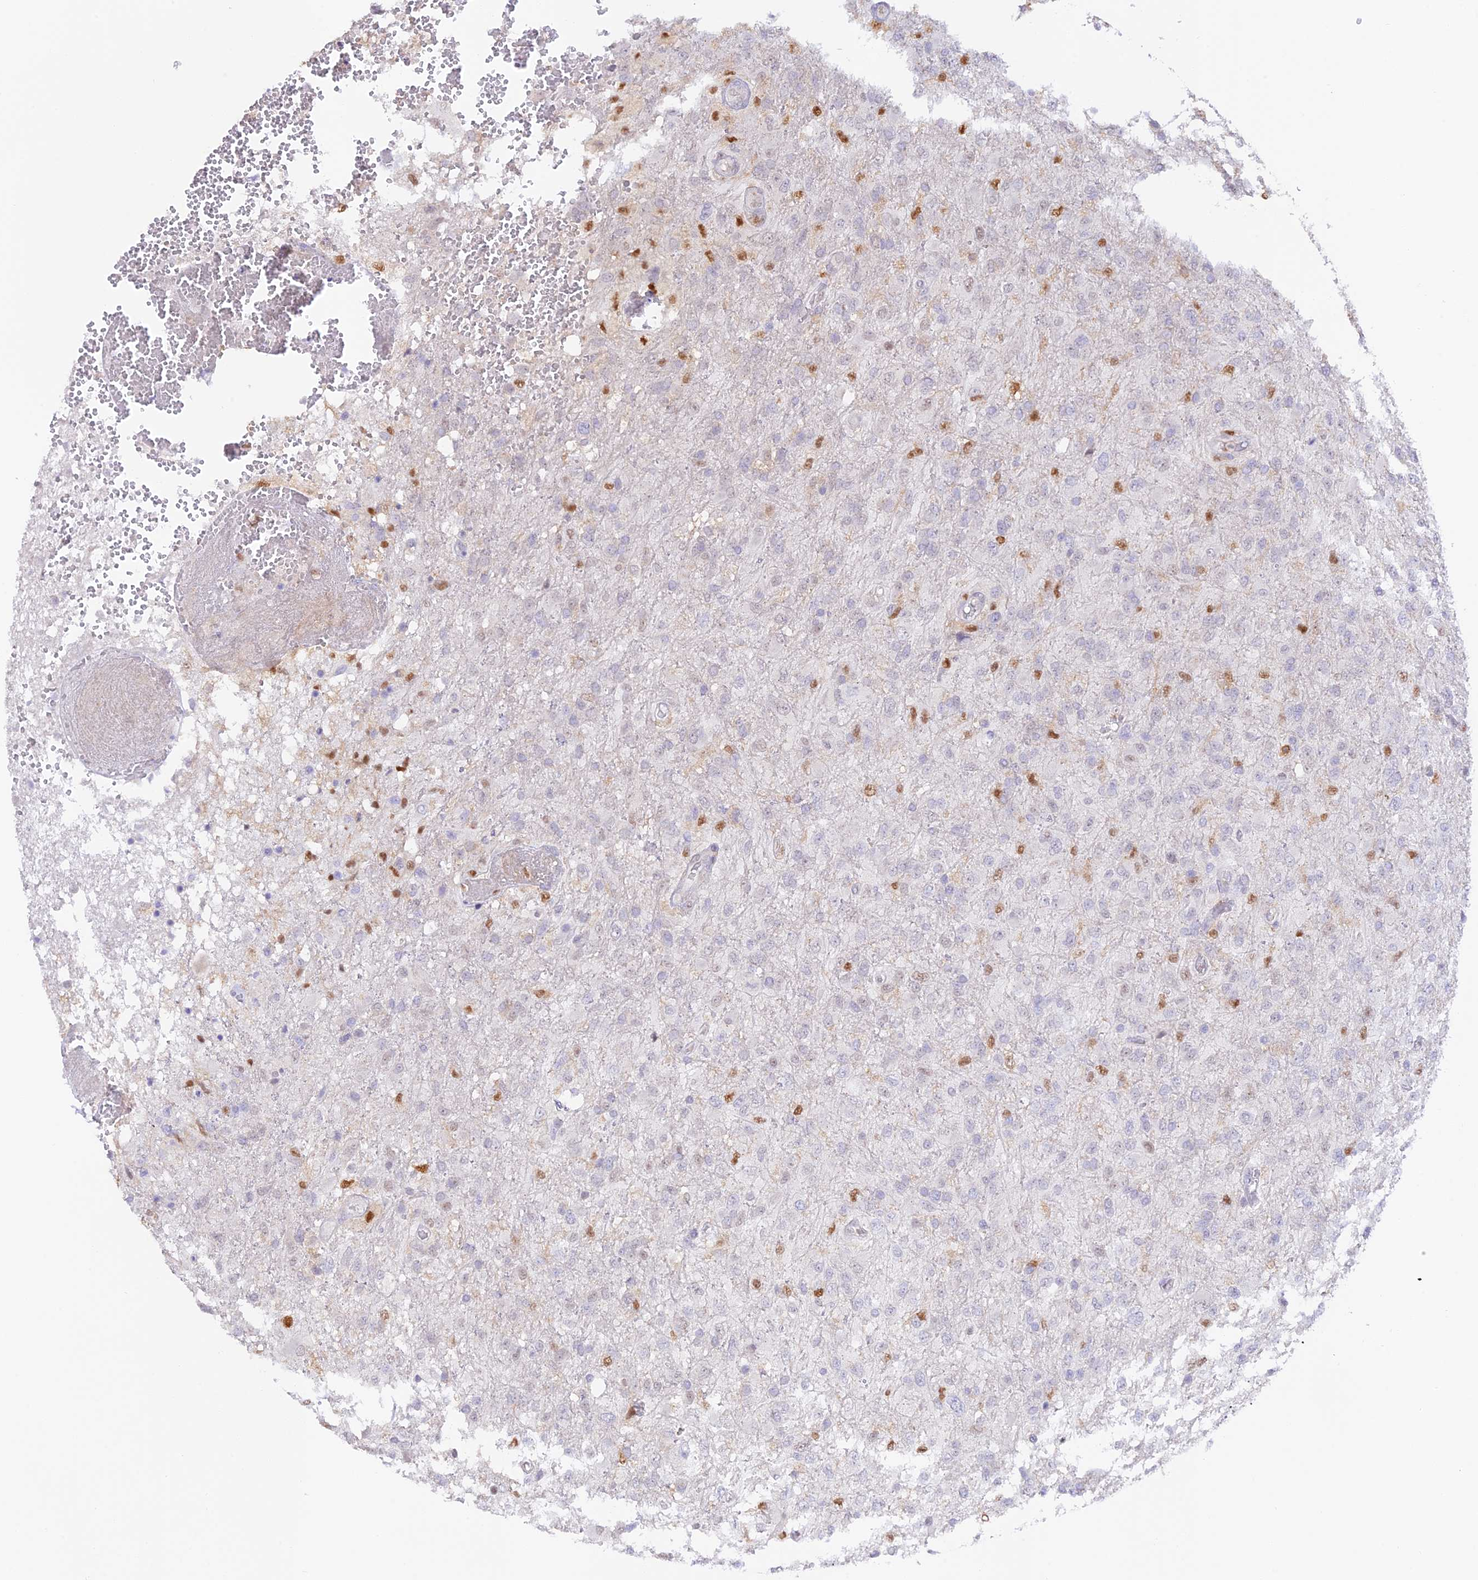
{"staining": {"intensity": "moderate", "quantity": "<25%", "location": "nuclear"}, "tissue": "glioma", "cell_type": "Tumor cells", "image_type": "cancer", "snomed": [{"axis": "morphology", "description": "Glioma, malignant, High grade"}, {"axis": "topography", "description": "Brain"}], "caption": "Moderate nuclear protein positivity is present in about <25% of tumor cells in glioma. (Brightfield microscopy of DAB IHC at high magnification).", "gene": "DENND1C", "patient": {"sex": "female", "age": 74}}